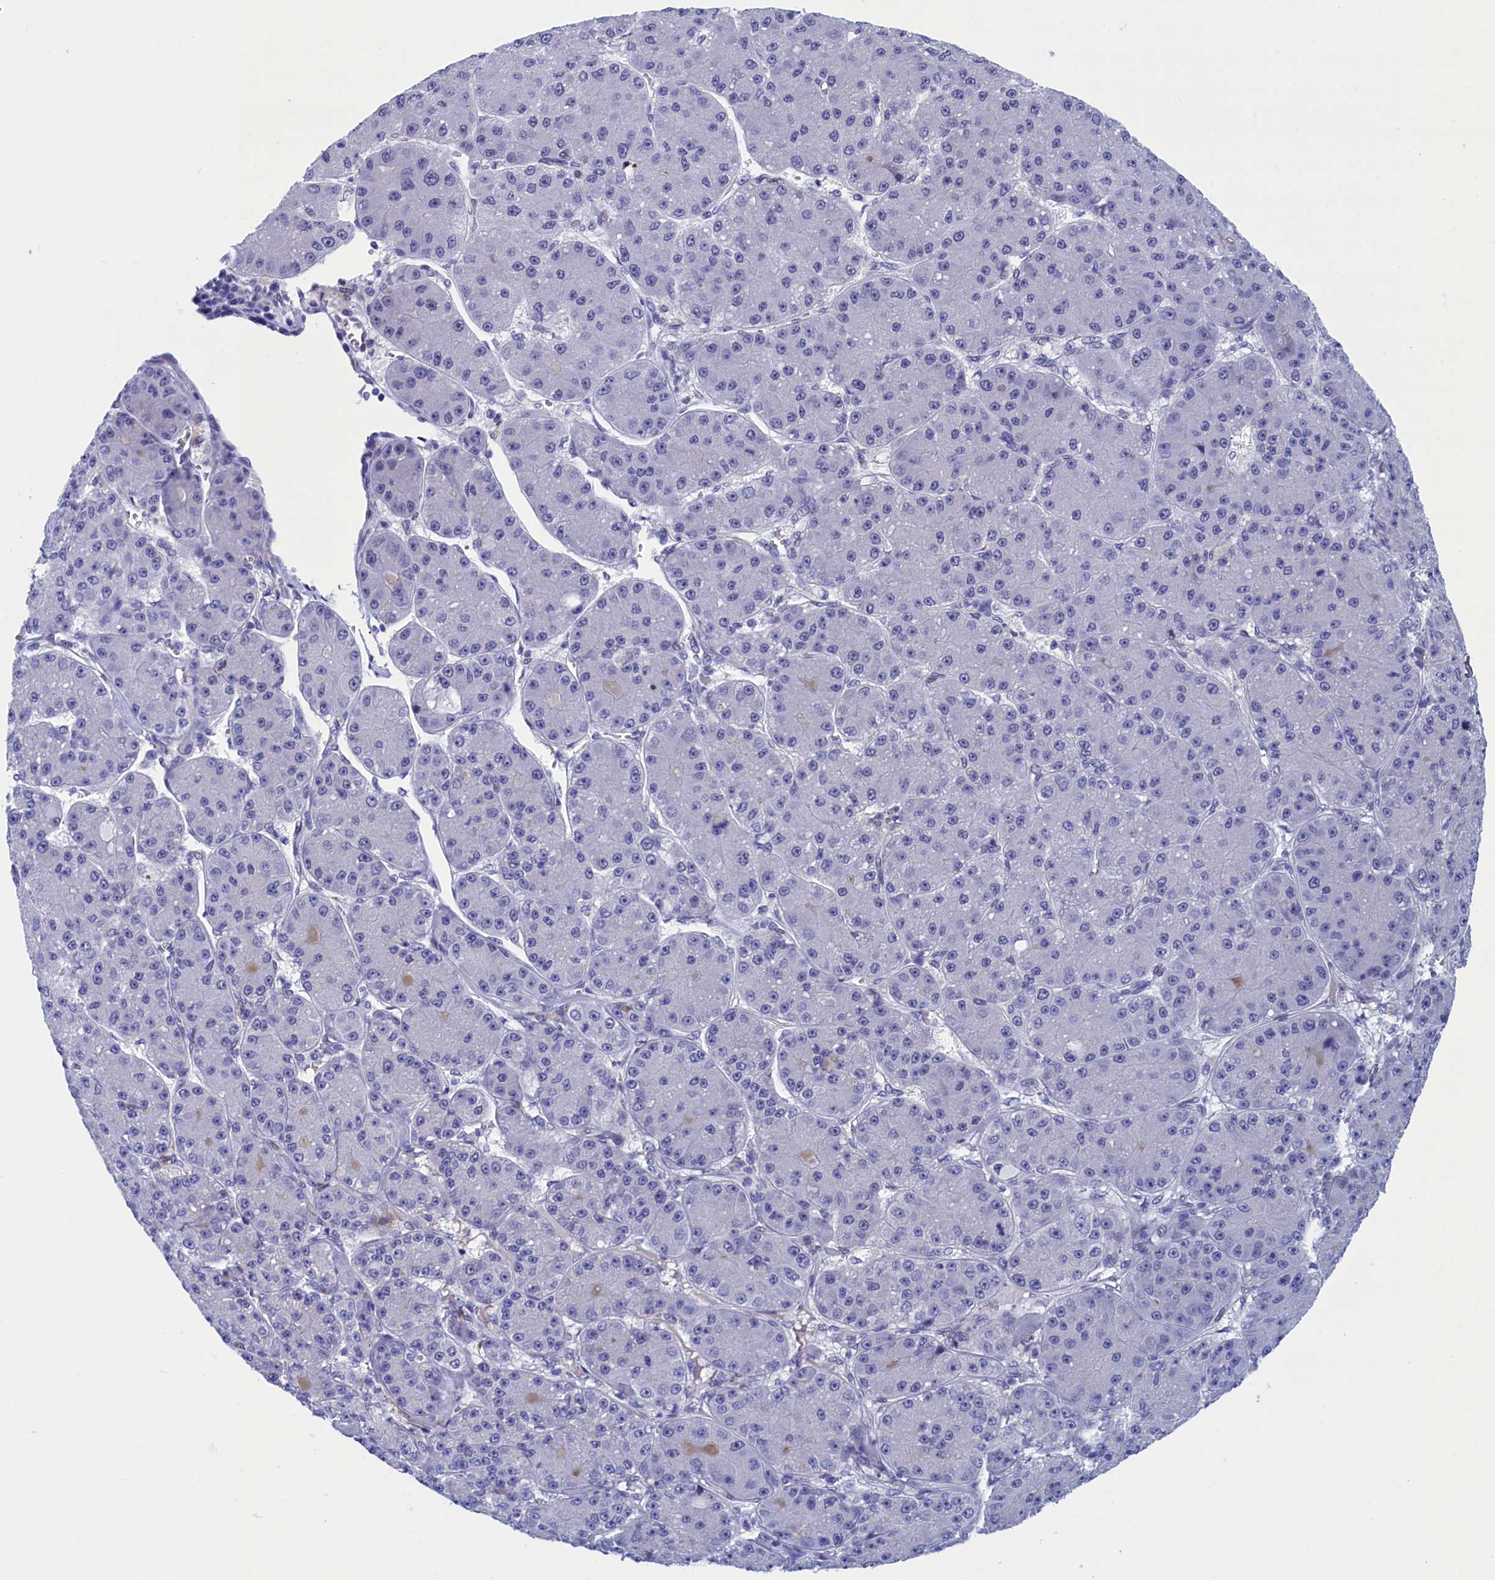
{"staining": {"intensity": "negative", "quantity": "none", "location": "none"}, "tissue": "liver cancer", "cell_type": "Tumor cells", "image_type": "cancer", "snomed": [{"axis": "morphology", "description": "Carcinoma, Hepatocellular, NOS"}, {"axis": "topography", "description": "Liver"}], "caption": "Human hepatocellular carcinoma (liver) stained for a protein using immunohistochemistry reveals no positivity in tumor cells.", "gene": "WDR83", "patient": {"sex": "male", "age": 67}}